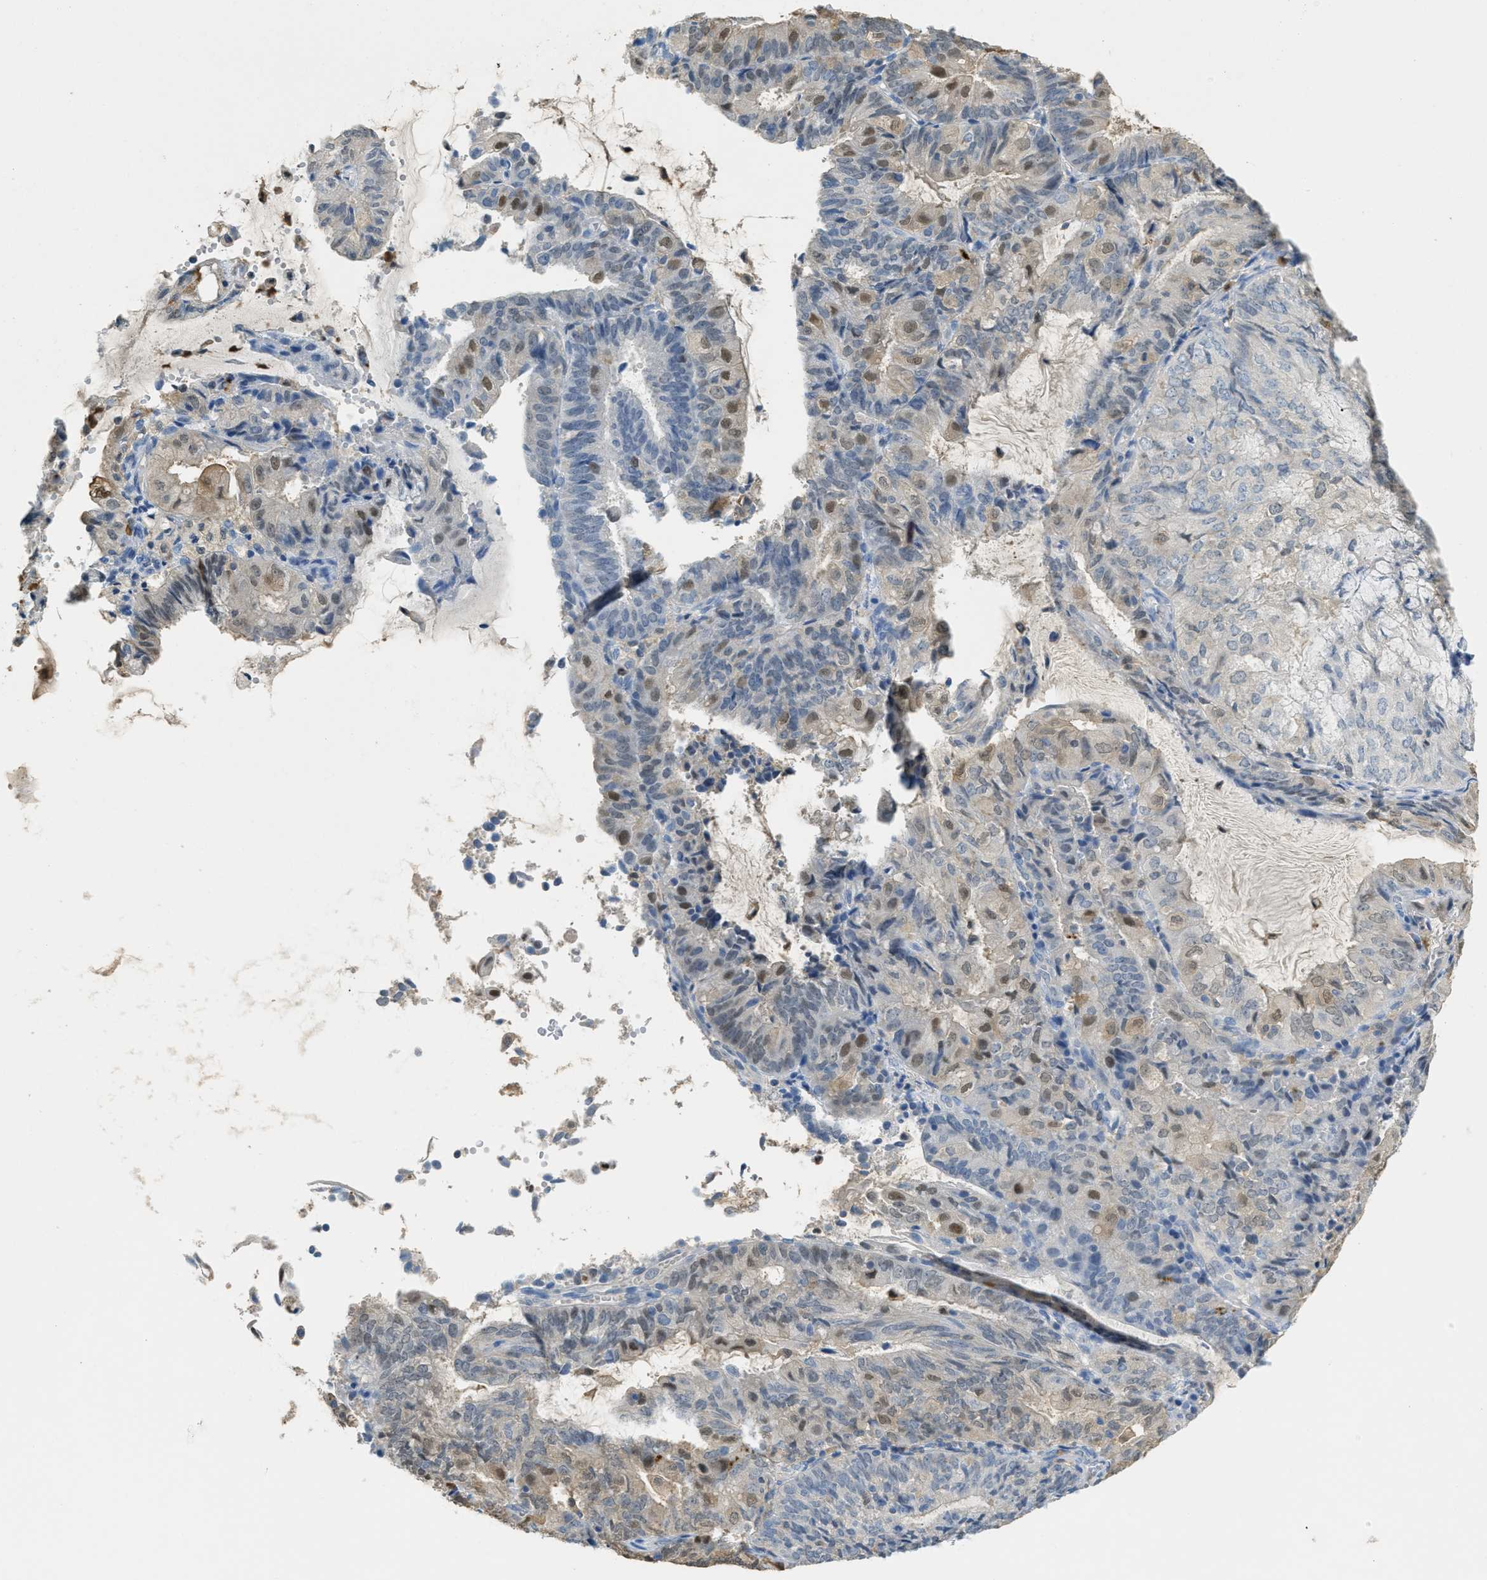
{"staining": {"intensity": "moderate", "quantity": "<25%", "location": "nuclear"}, "tissue": "endometrial cancer", "cell_type": "Tumor cells", "image_type": "cancer", "snomed": [{"axis": "morphology", "description": "Adenocarcinoma, NOS"}, {"axis": "topography", "description": "Endometrium"}], "caption": "Endometrial adenocarcinoma was stained to show a protein in brown. There is low levels of moderate nuclear staining in approximately <25% of tumor cells. Ihc stains the protein of interest in brown and the nuclei are stained blue.", "gene": "SERPINB1", "patient": {"sex": "female", "age": 81}}